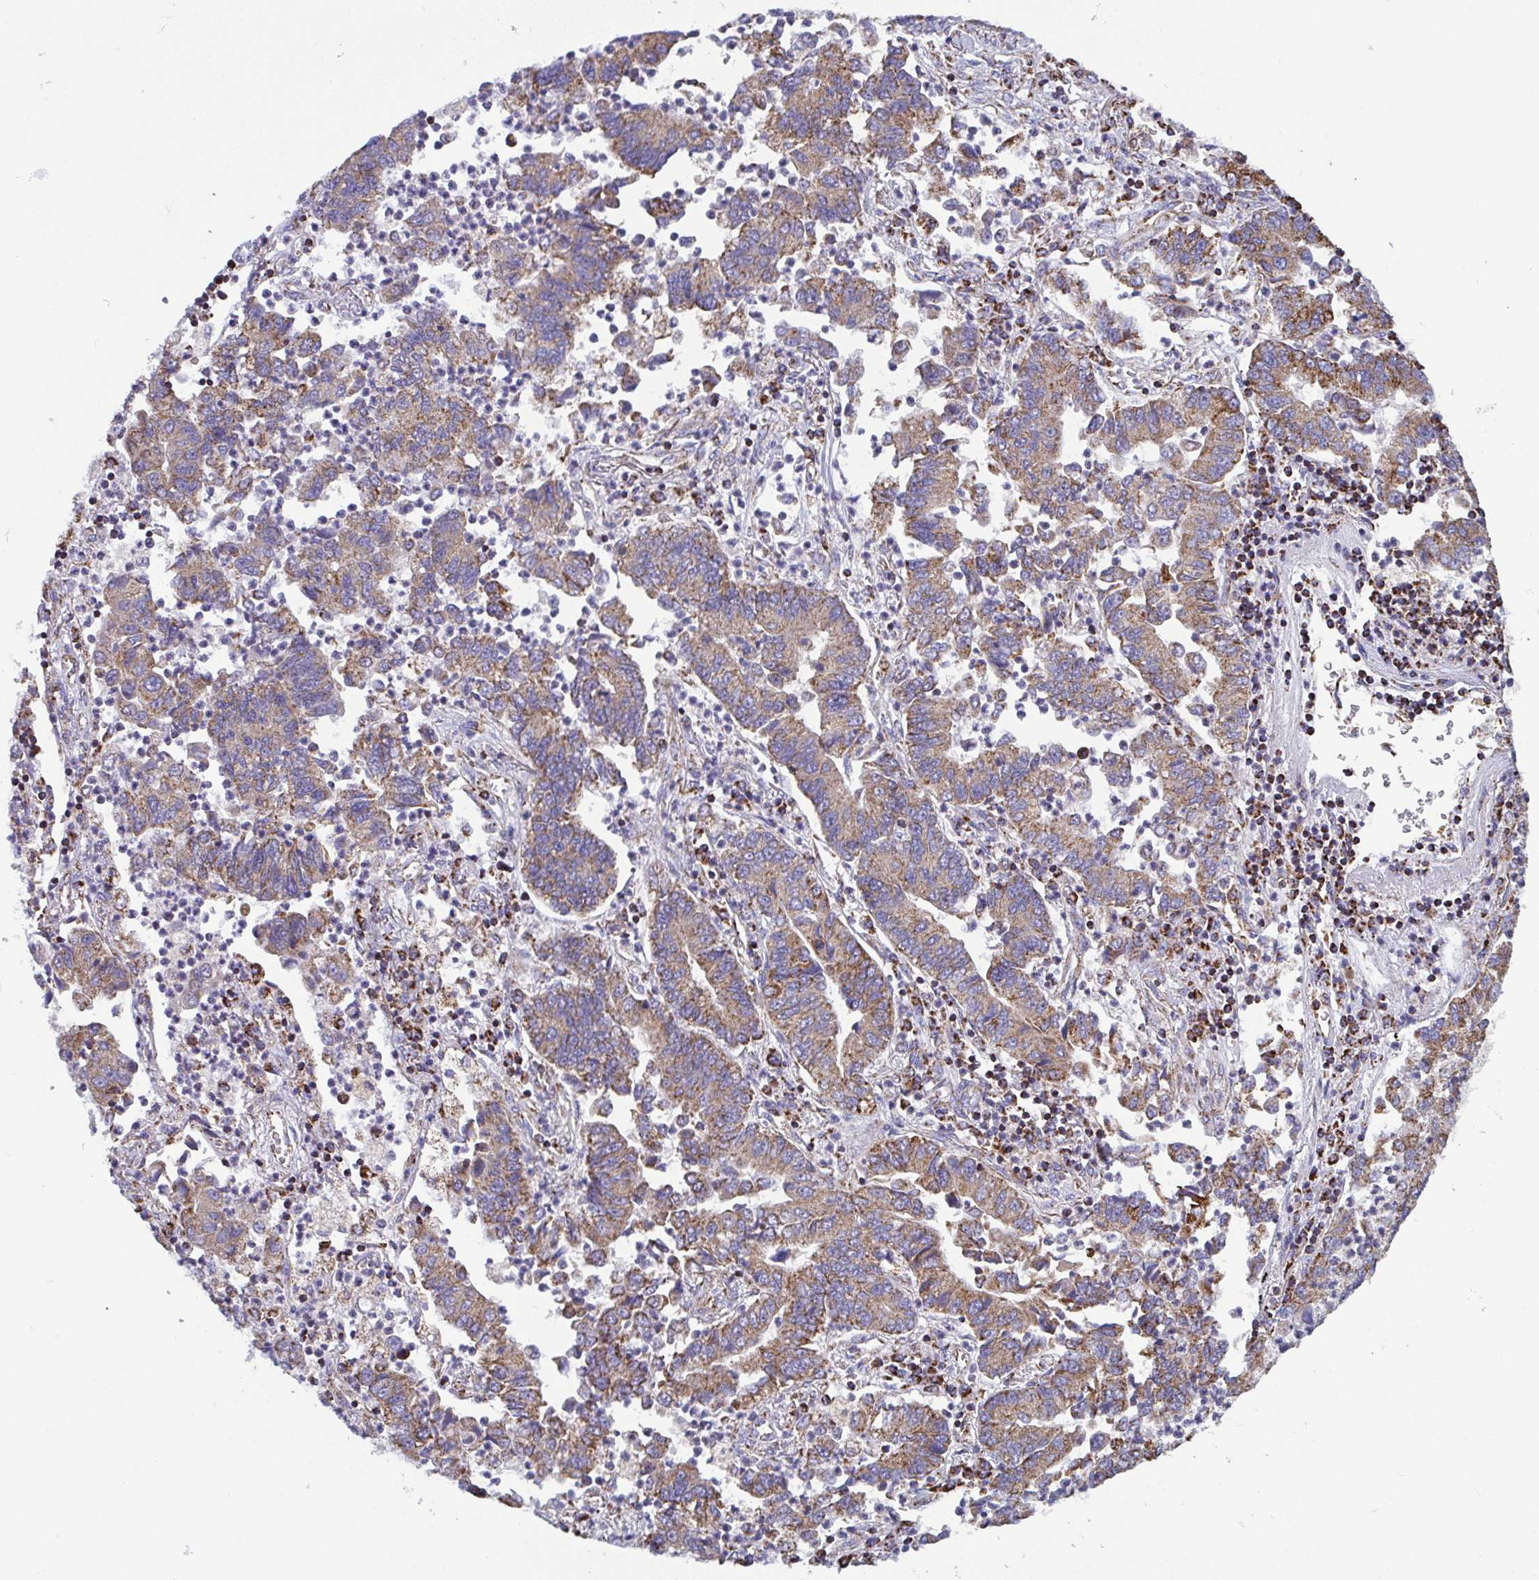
{"staining": {"intensity": "weak", "quantity": ">75%", "location": "cytoplasmic/membranous"}, "tissue": "lung cancer", "cell_type": "Tumor cells", "image_type": "cancer", "snomed": [{"axis": "morphology", "description": "Adenocarcinoma, NOS"}, {"axis": "topography", "description": "Lung"}], "caption": "The immunohistochemical stain shows weak cytoplasmic/membranous positivity in tumor cells of adenocarcinoma (lung) tissue.", "gene": "CSDE1", "patient": {"sex": "female", "age": 57}}